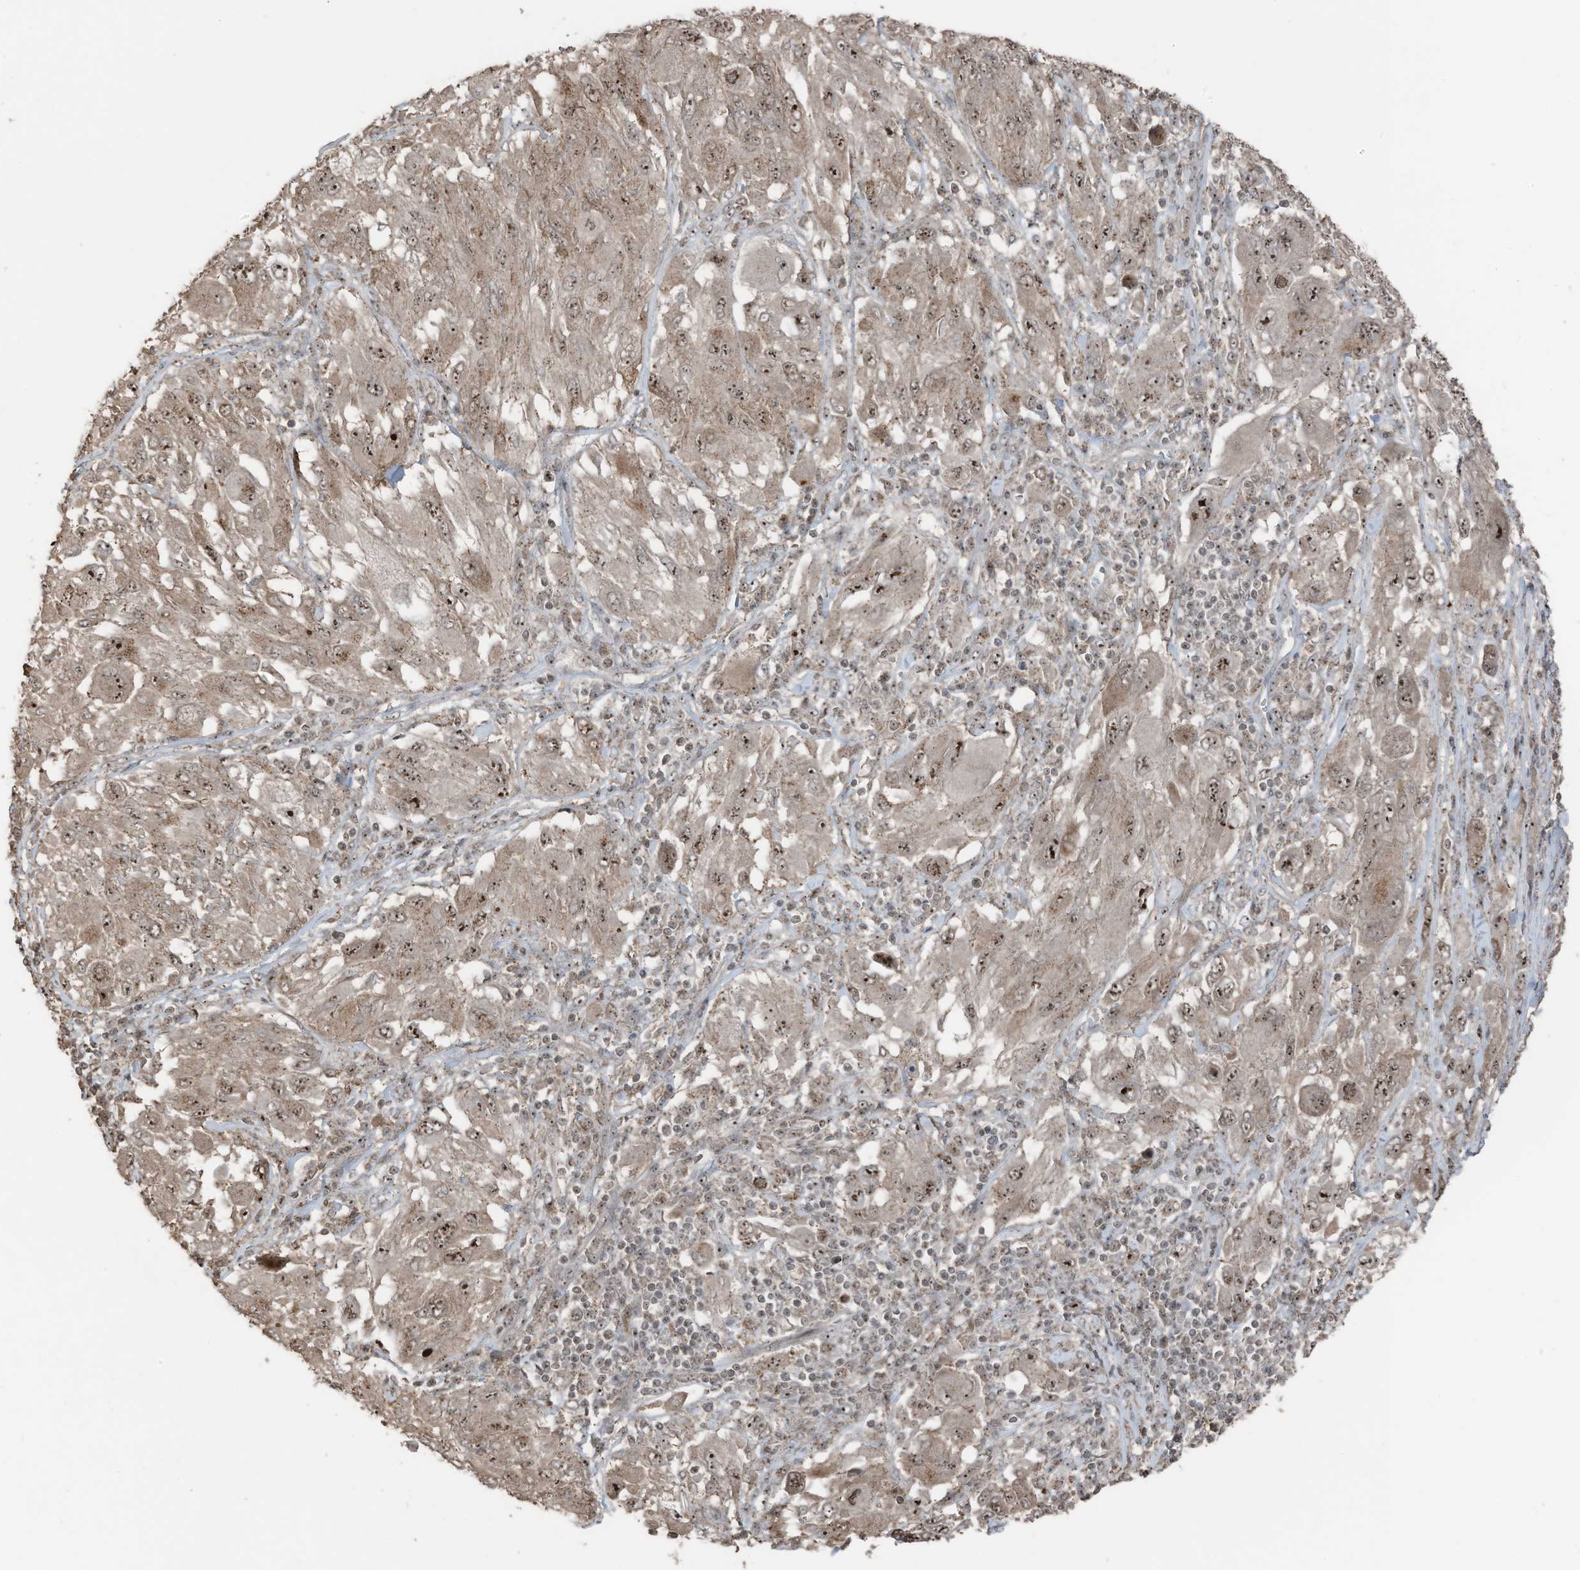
{"staining": {"intensity": "moderate", "quantity": ">75%", "location": "cytoplasmic/membranous,nuclear"}, "tissue": "melanoma", "cell_type": "Tumor cells", "image_type": "cancer", "snomed": [{"axis": "morphology", "description": "Malignant melanoma, NOS"}, {"axis": "topography", "description": "Skin"}], "caption": "Protein expression analysis of human malignant melanoma reveals moderate cytoplasmic/membranous and nuclear positivity in approximately >75% of tumor cells.", "gene": "UTP3", "patient": {"sex": "female", "age": 91}}